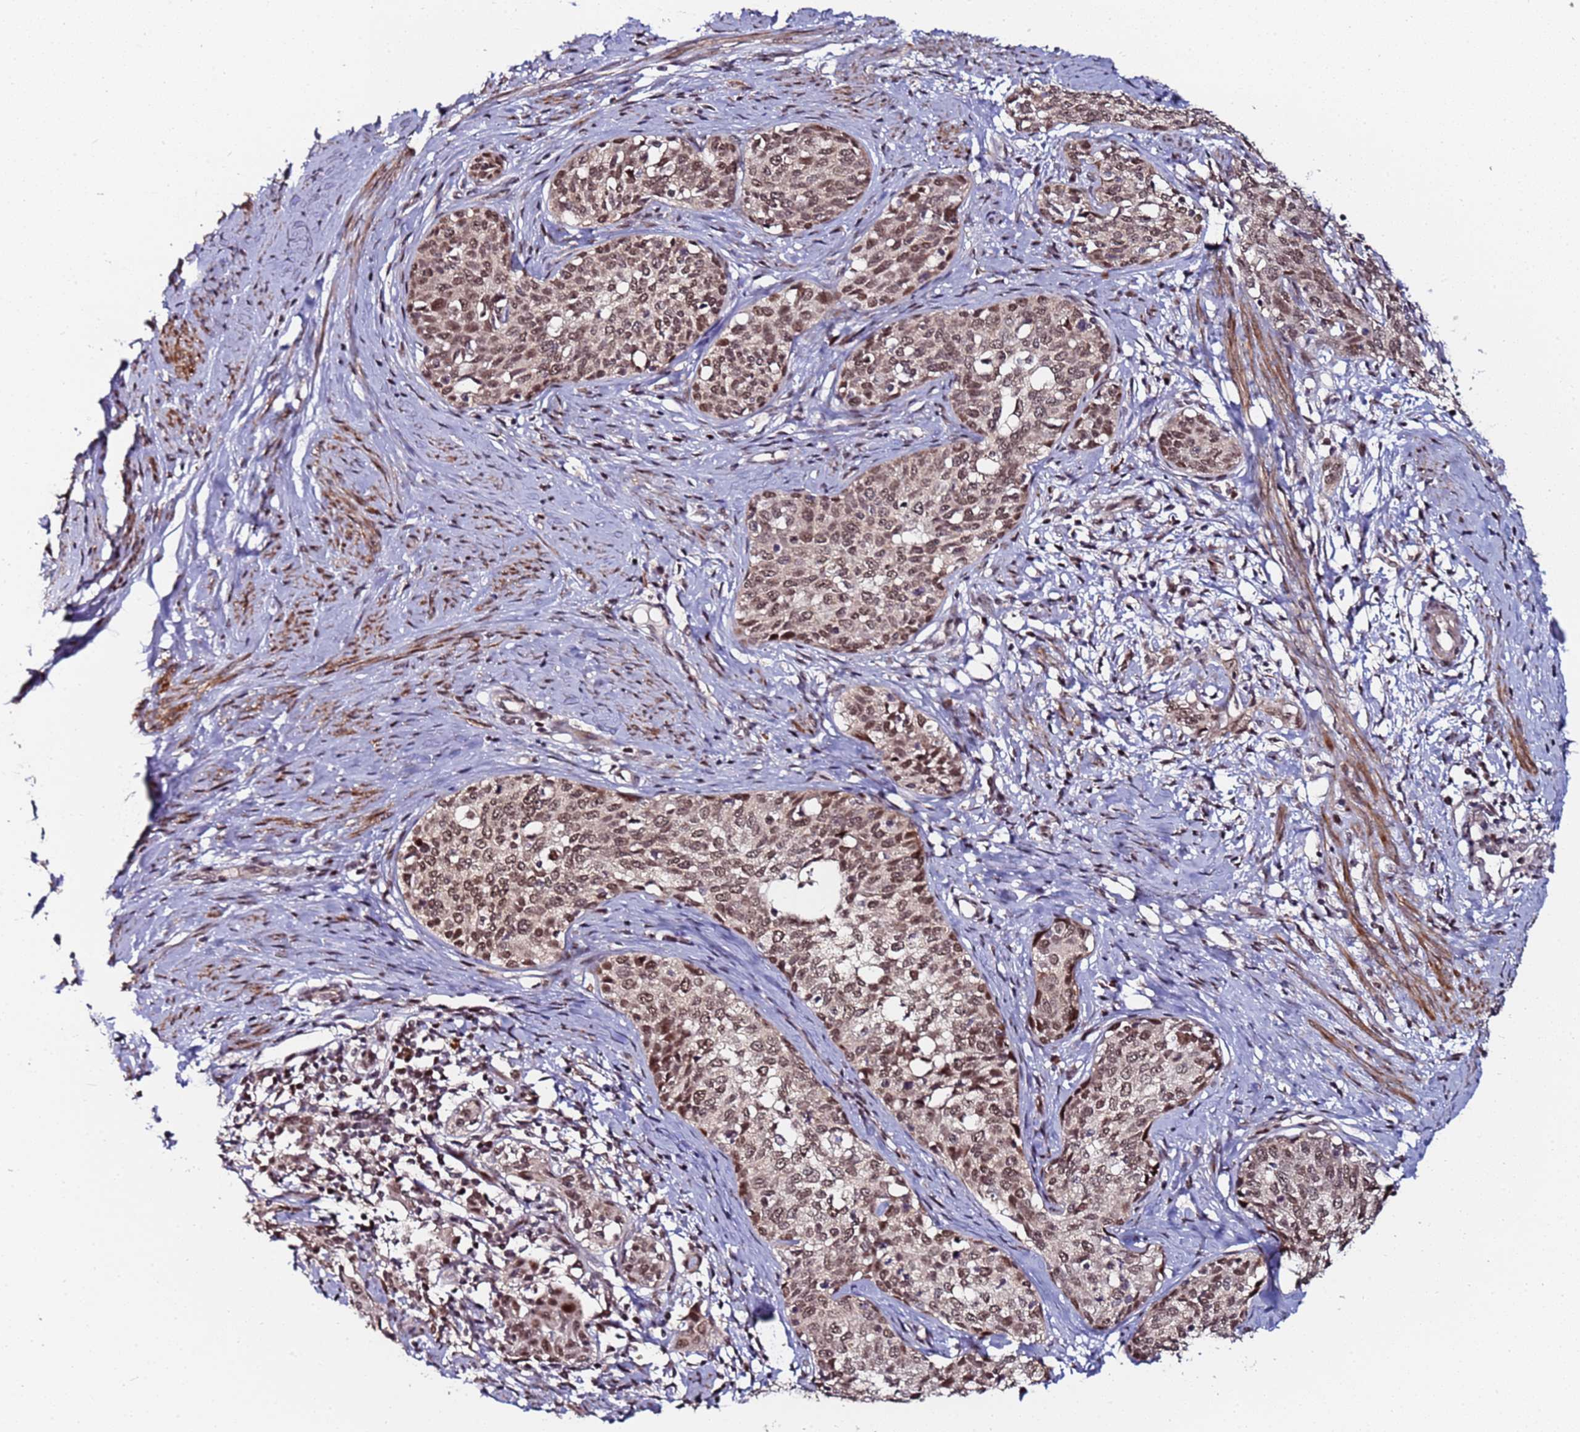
{"staining": {"intensity": "moderate", "quantity": ">75%", "location": "nuclear"}, "tissue": "cervical cancer", "cell_type": "Tumor cells", "image_type": "cancer", "snomed": [{"axis": "morphology", "description": "Squamous cell carcinoma, NOS"}, {"axis": "morphology", "description": "Adenocarcinoma, NOS"}, {"axis": "topography", "description": "Cervix"}], "caption": "High-magnification brightfield microscopy of cervical adenocarcinoma stained with DAB (brown) and counterstained with hematoxylin (blue). tumor cells exhibit moderate nuclear staining is identified in approximately>75% of cells.", "gene": "PPM1H", "patient": {"sex": "female", "age": 52}}